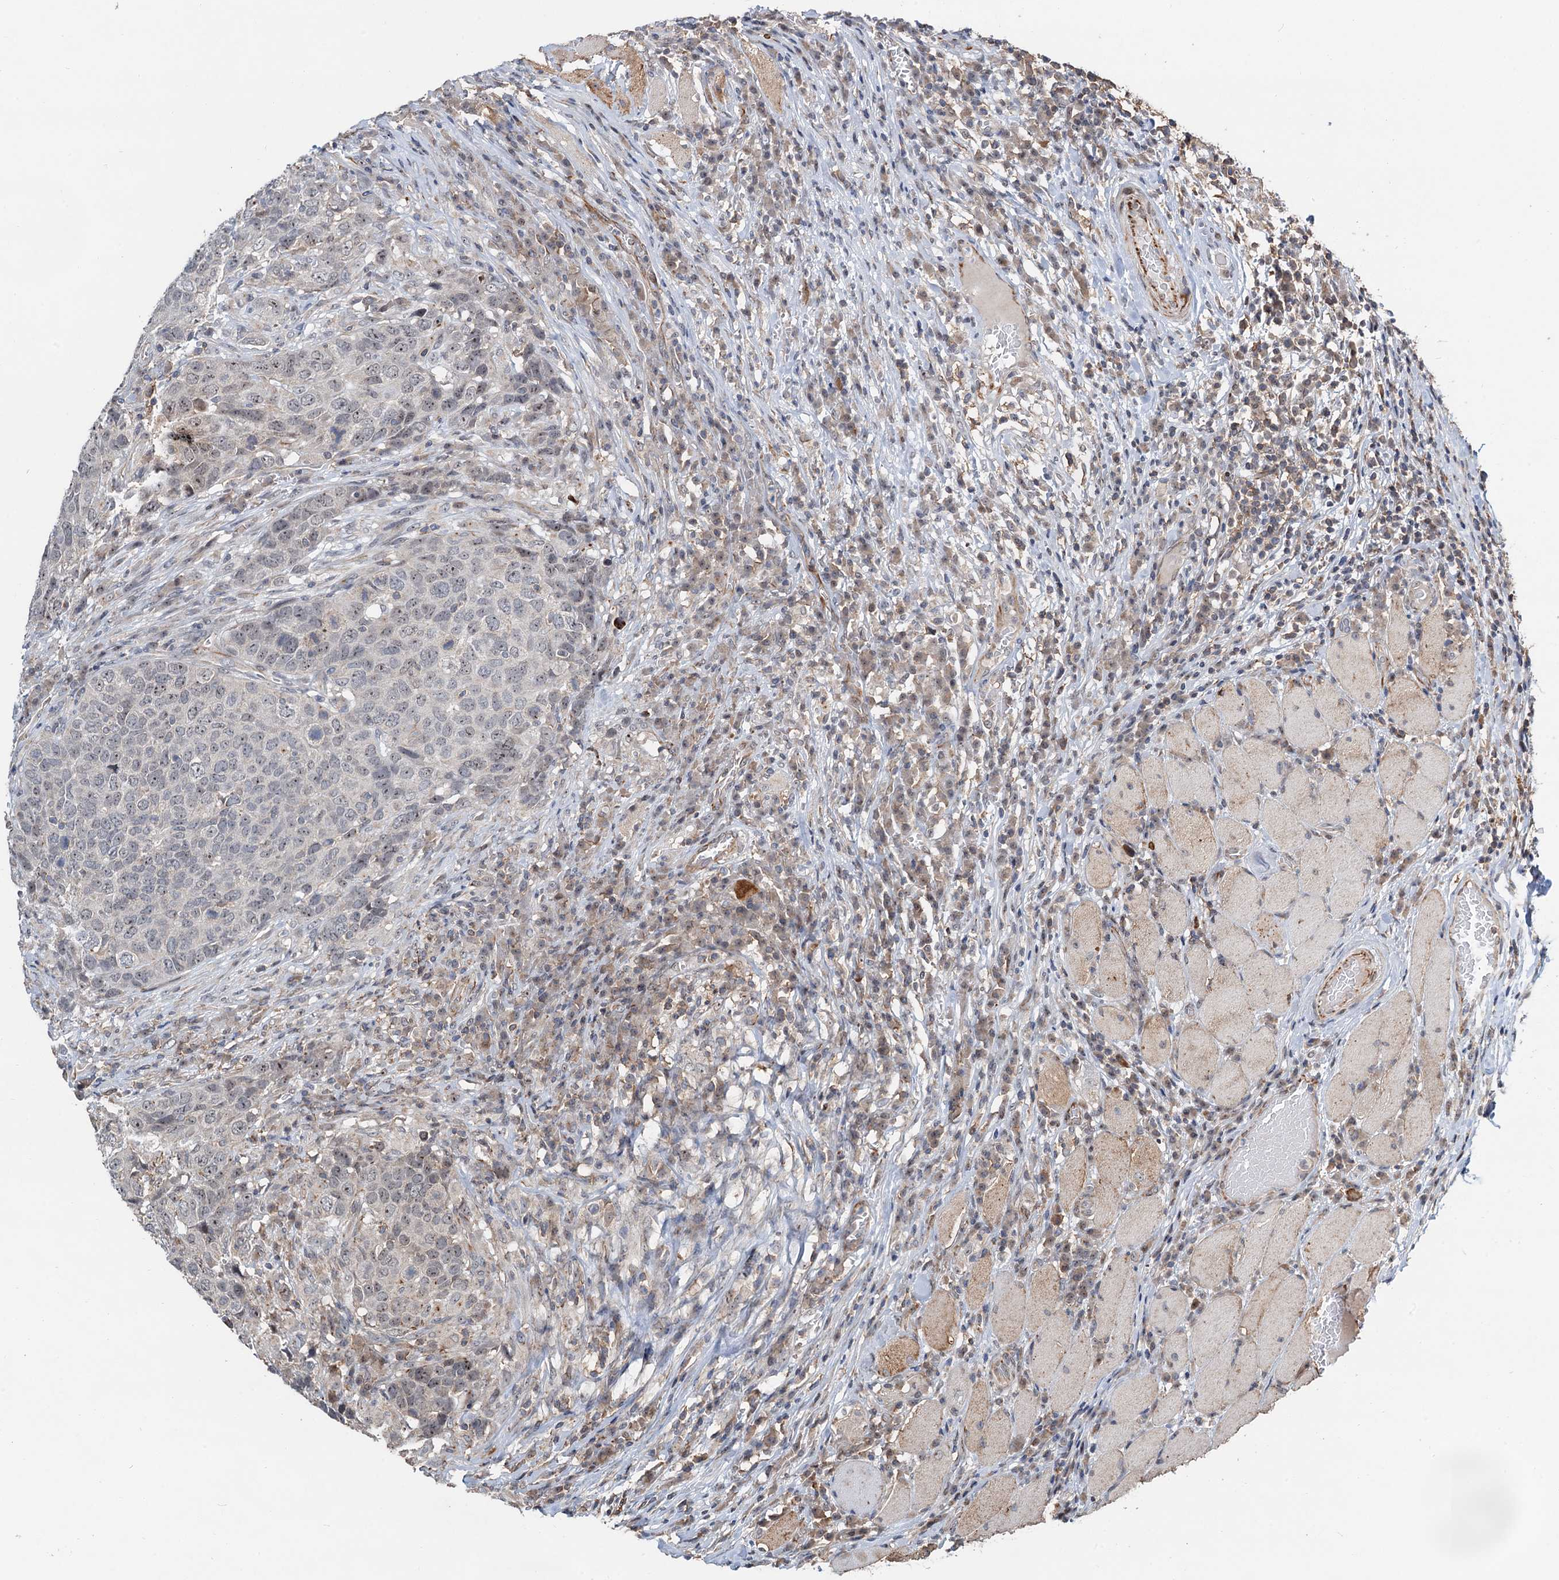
{"staining": {"intensity": "weak", "quantity": "25%-75%", "location": "nuclear"}, "tissue": "head and neck cancer", "cell_type": "Tumor cells", "image_type": "cancer", "snomed": [{"axis": "morphology", "description": "Squamous cell carcinoma, NOS"}, {"axis": "topography", "description": "Head-Neck"}], "caption": "Approximately 25%-75% of tumor cells in human head and neck squamous cell carcinoma display weak nuclear protein staining as visualized by brown immunohistochemical staining.", "gene": "TMA16", "patient": {"sex": "male", "age": 66}}